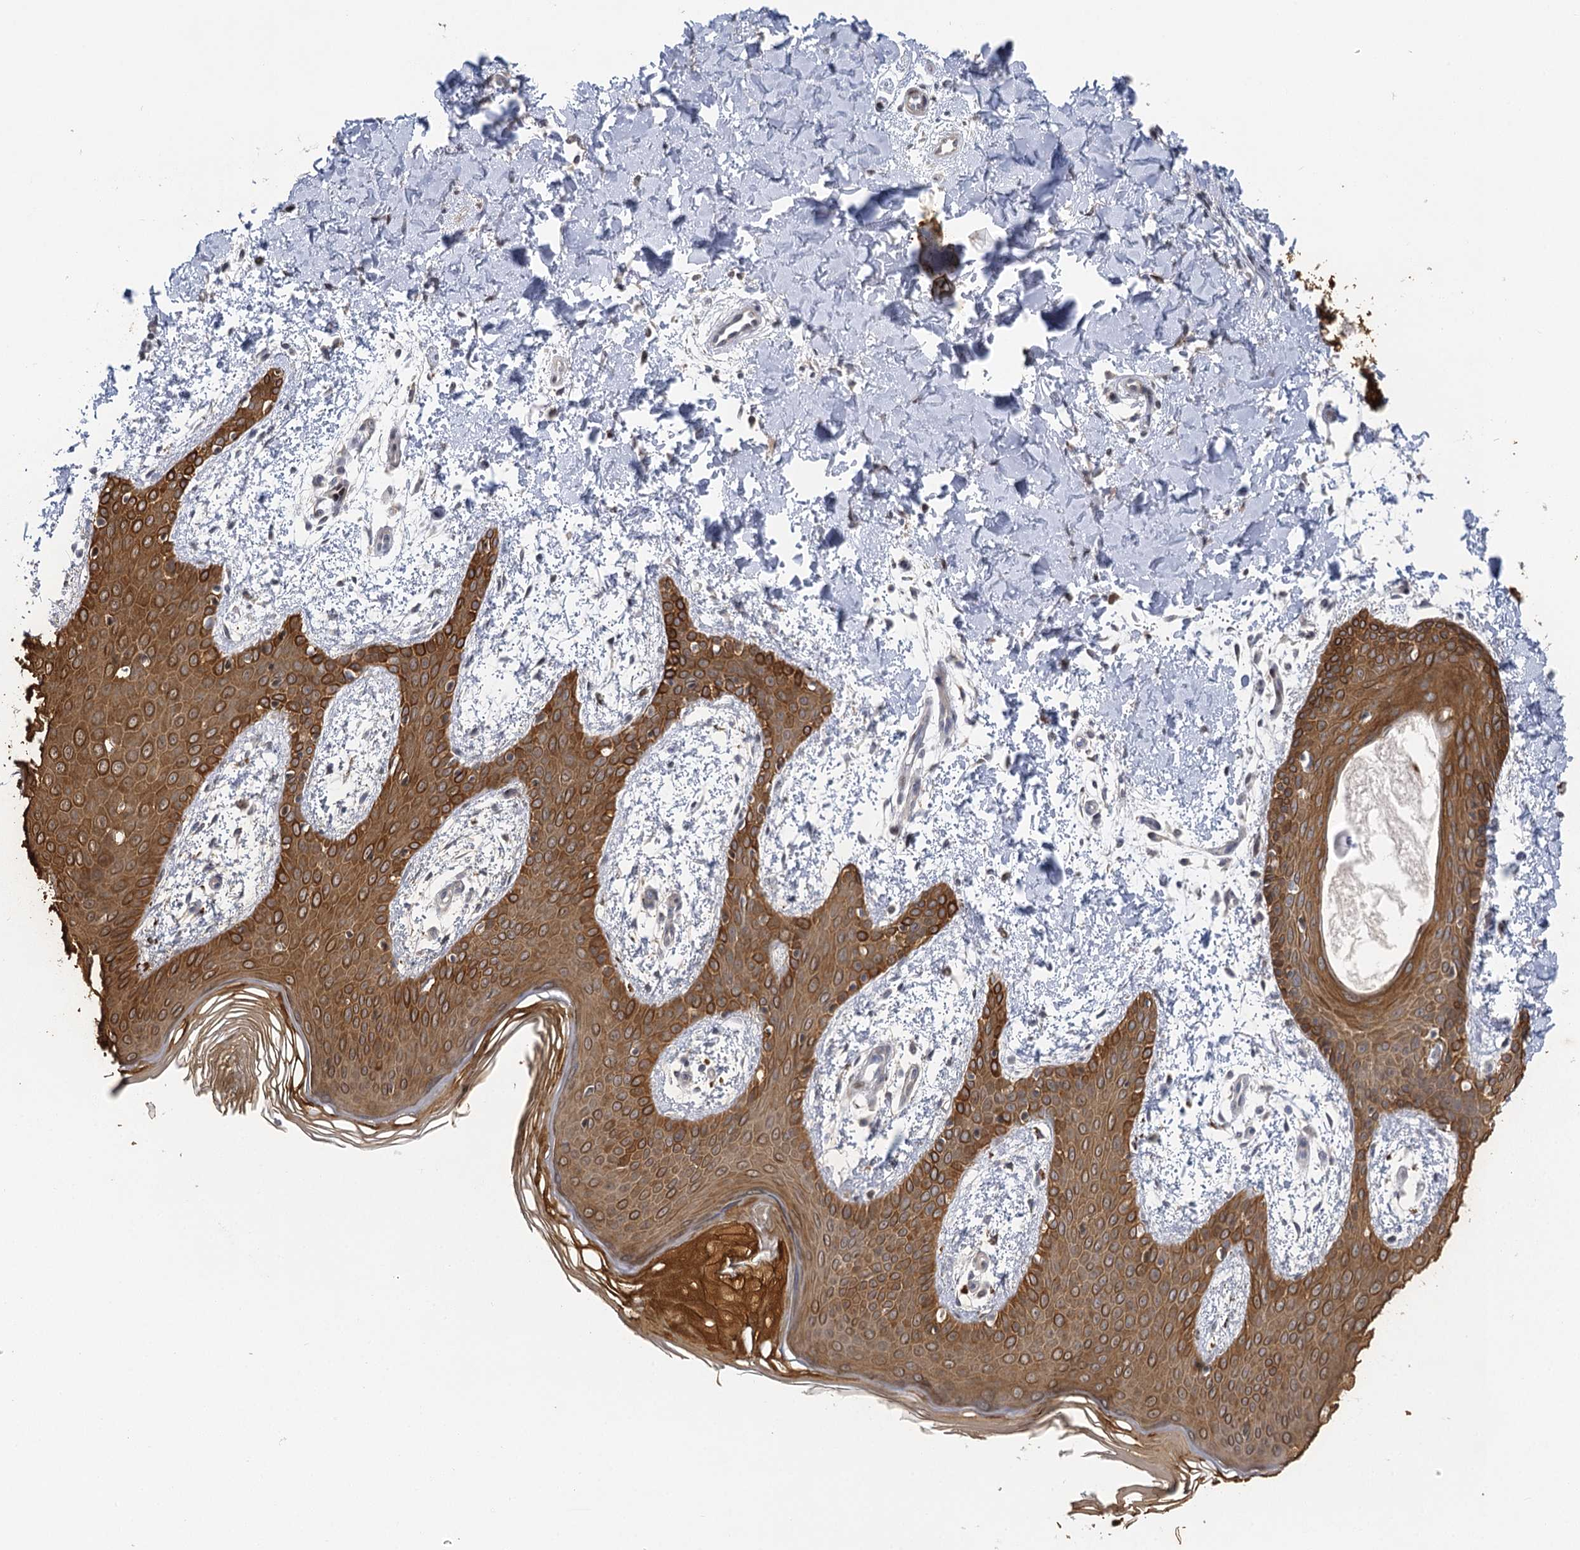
{"staining": {"intensity": "negative", "quantity": "none", "location": "none"}, "tissue": "skin", "cell_type": "Fibroblasts", "image_type": "normal", "snomed": [{"axis": "morphology", "description": "Normal tissue, NOS"}, {"axis": "topography", "description": "Skin"}], "caption": "Histopathology image shows no significant protein staining in fibroblasts of normal skin. (Immunohistochemistry (ihc), brightfield microscopy, high magnification).", "gene": "IL11RA", "patient": {"sex": "male", "age": 36}}